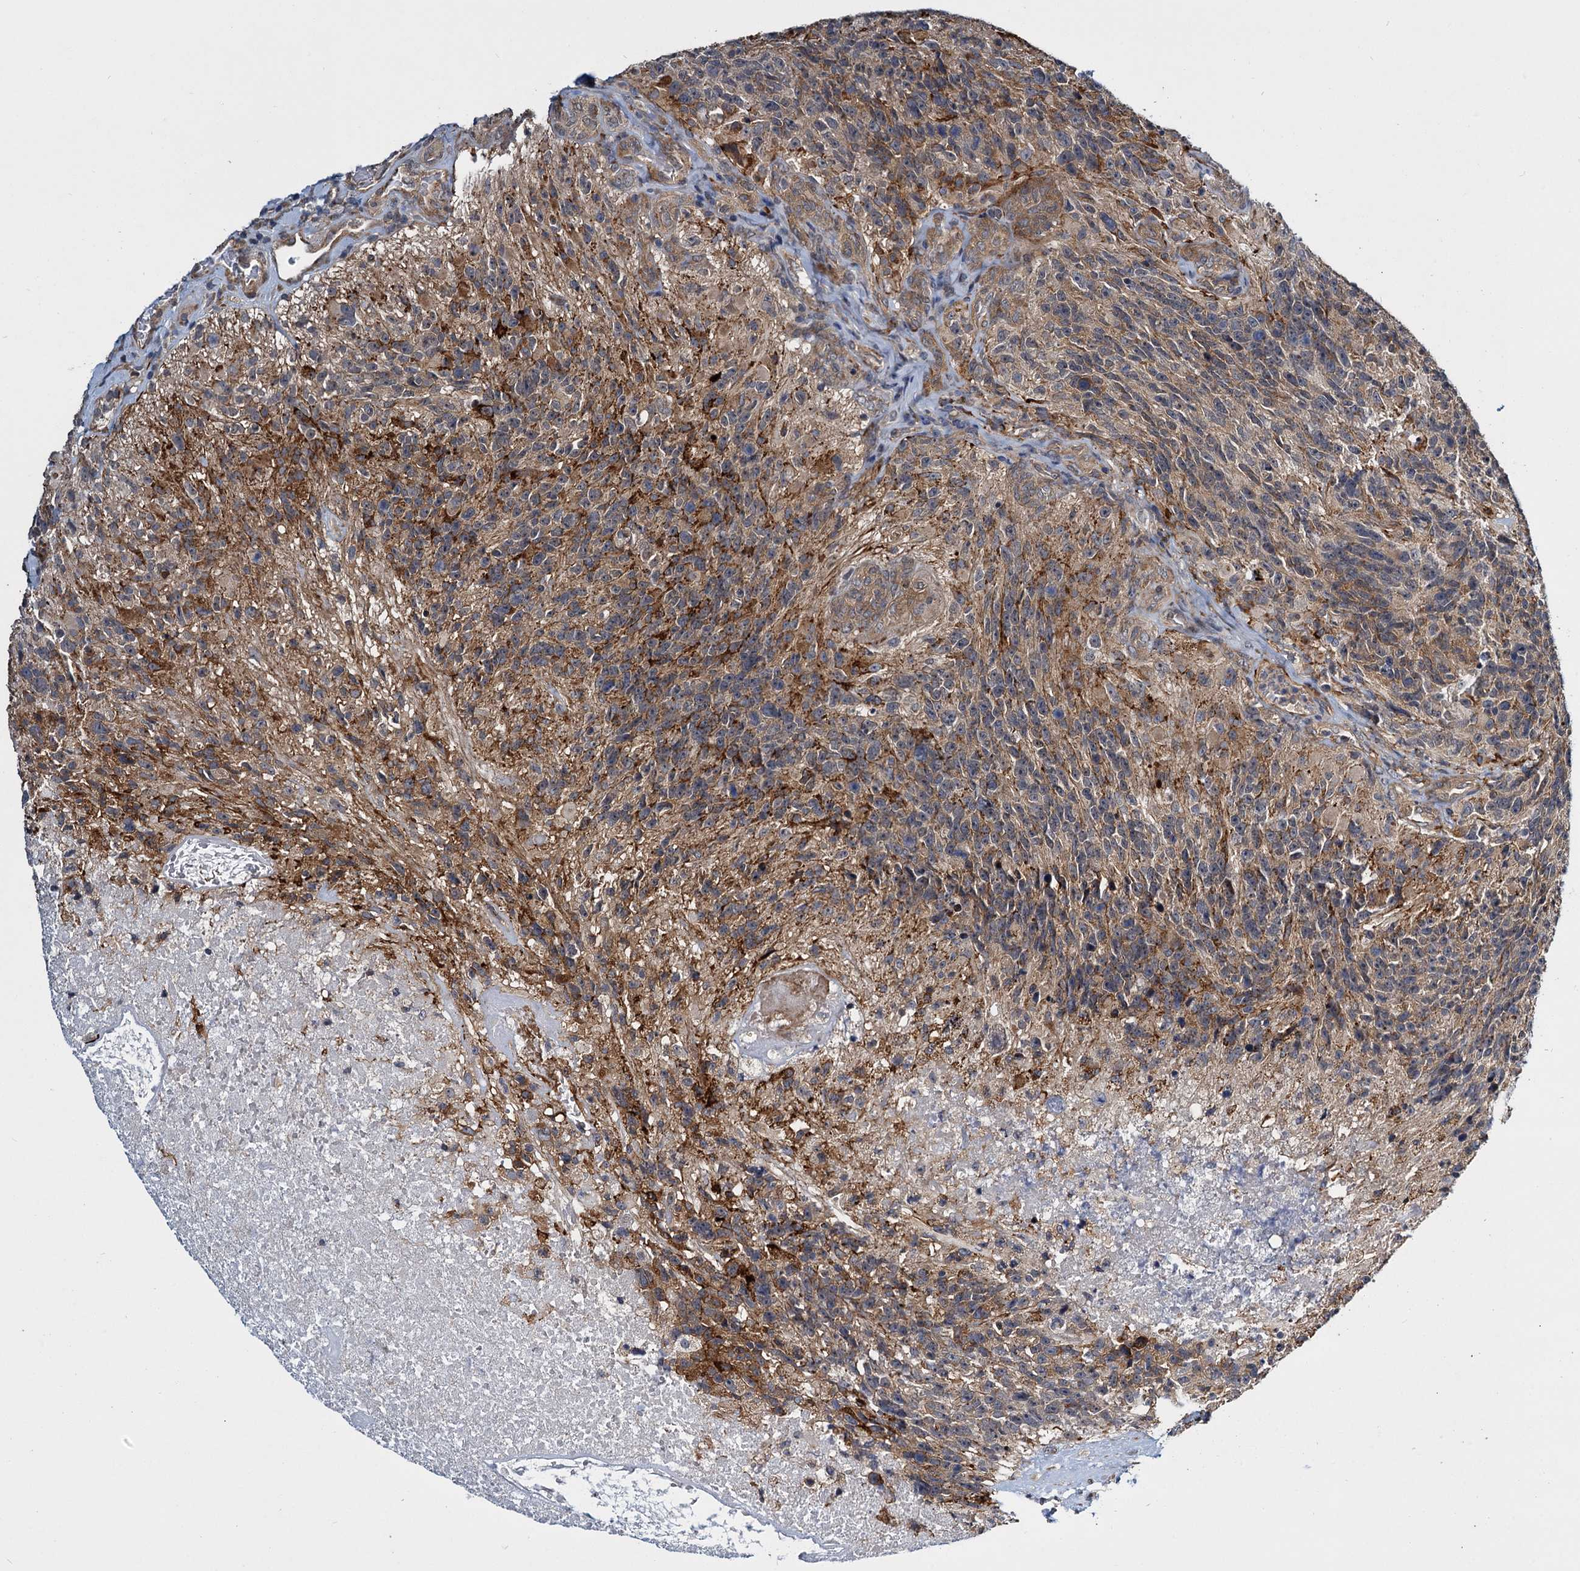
{"staining": {"intensity": "moderate", "quantity": "25%-75%", "location": "cytoplasmic/membranous"}, "tissue": "glioma", "cell_type": "Tumor cells", "image_type": "cancer", "snomed": [{"axis": "morphology", "description": "Glioma, malignant, High grade"}, {"axis": "topography", "description": "Brain"}], "caption": "About 25%-75% of tumor cells in human glioma demonstrate moderate cytoplasmic/membranous protein staining as visualized by brown immunohistochemical staining.", "gene": "ARHGAP42", "patient": {"sex": "male", "age": 76}}